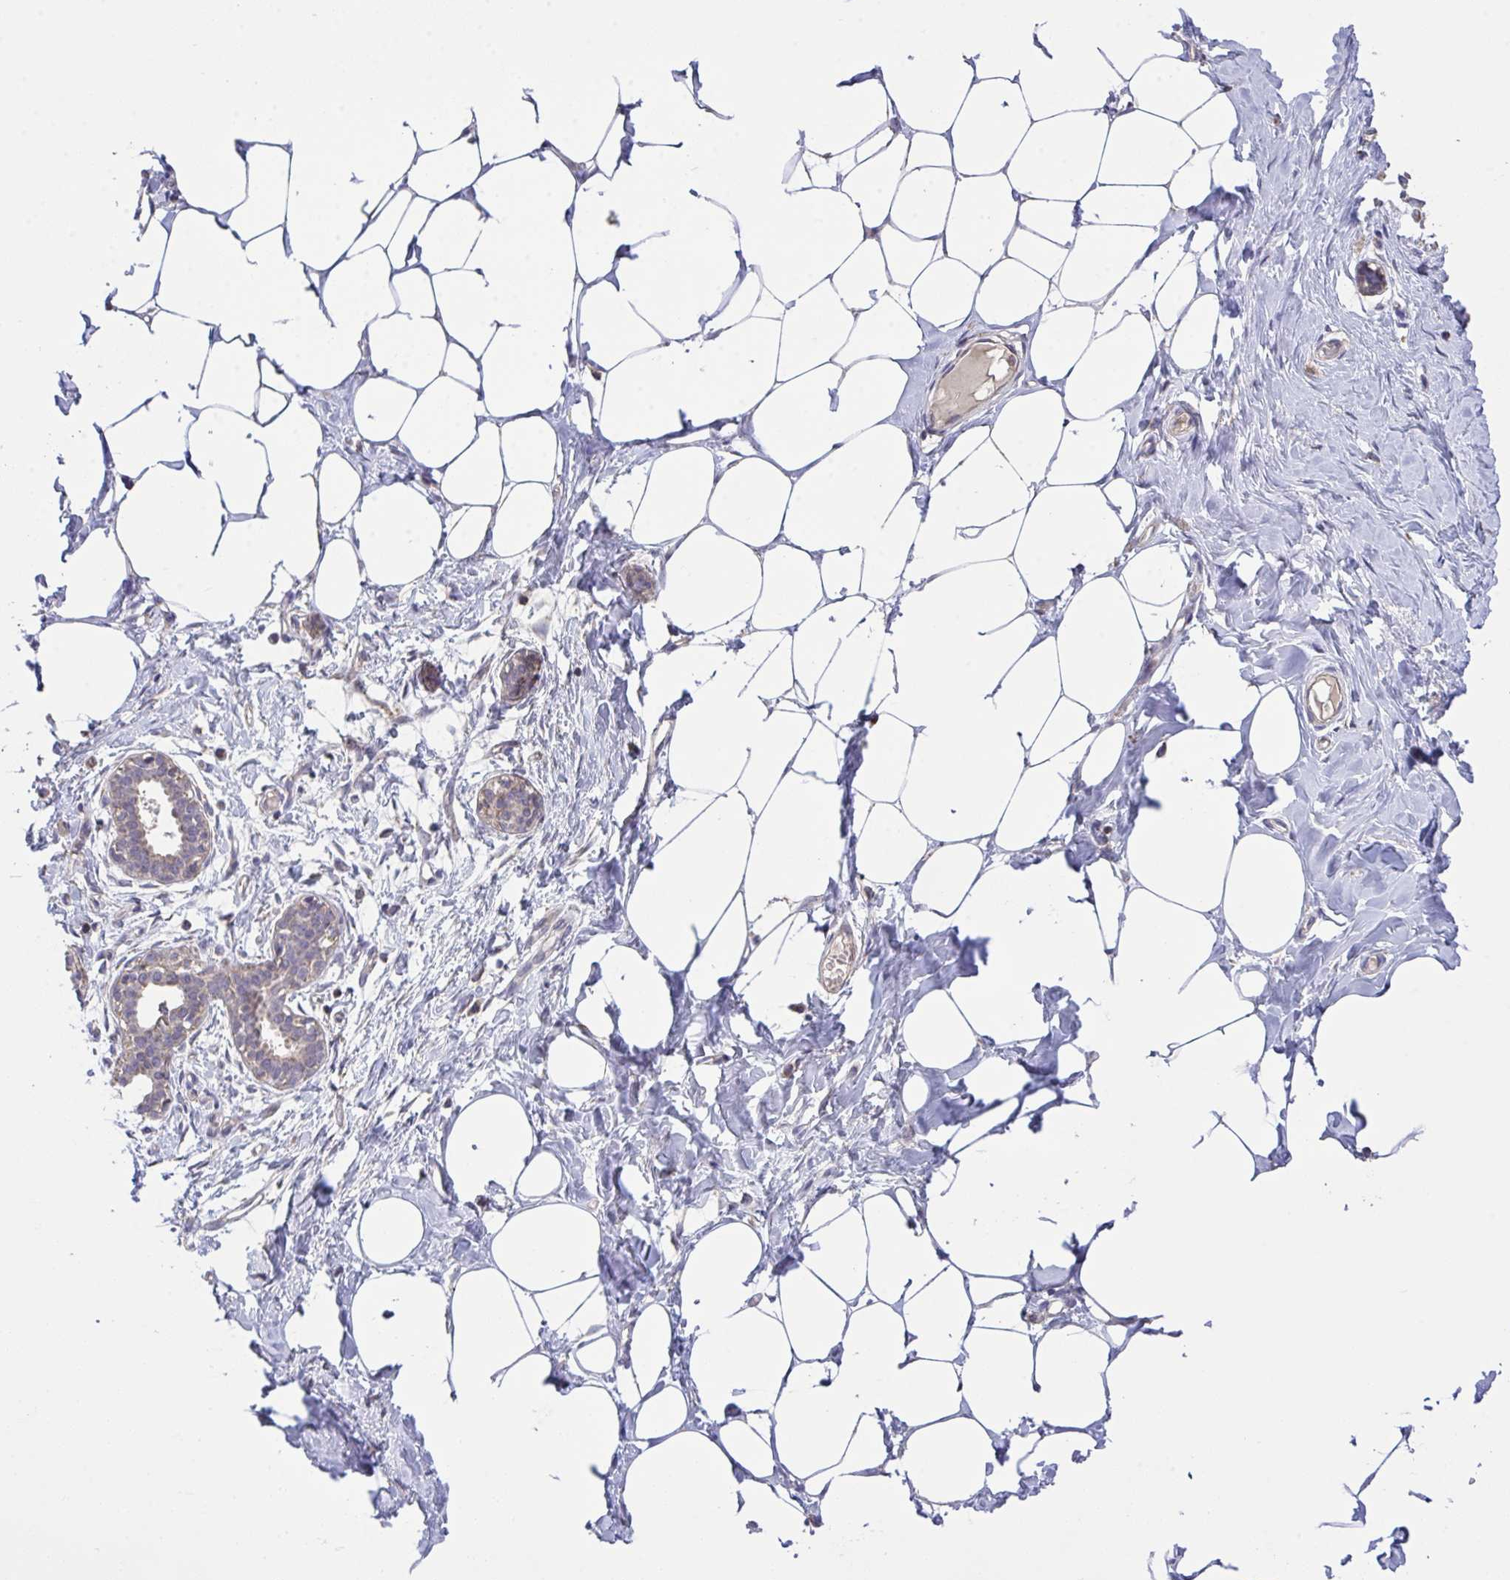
{"staining": {"intensity": "negative", "quantity": "none", "location": "none"}, "tissue": "breast", "cell_type": "Adipocytes", "image_type": "normal", "snomed": [{"axis": "morphology", "description": "Normal tissue, NOS"}, {"axis": "topography", "description": "Breast"}], "caption": "Micrograph shows no protein staining in adipocytes of unremarkable breast. The staining is performed using DAB brown chromogen with nuclei counter-stained in using hematoxylin.", "gene": "PPM1H", "patient": {"sex": "female", "age": 27}}